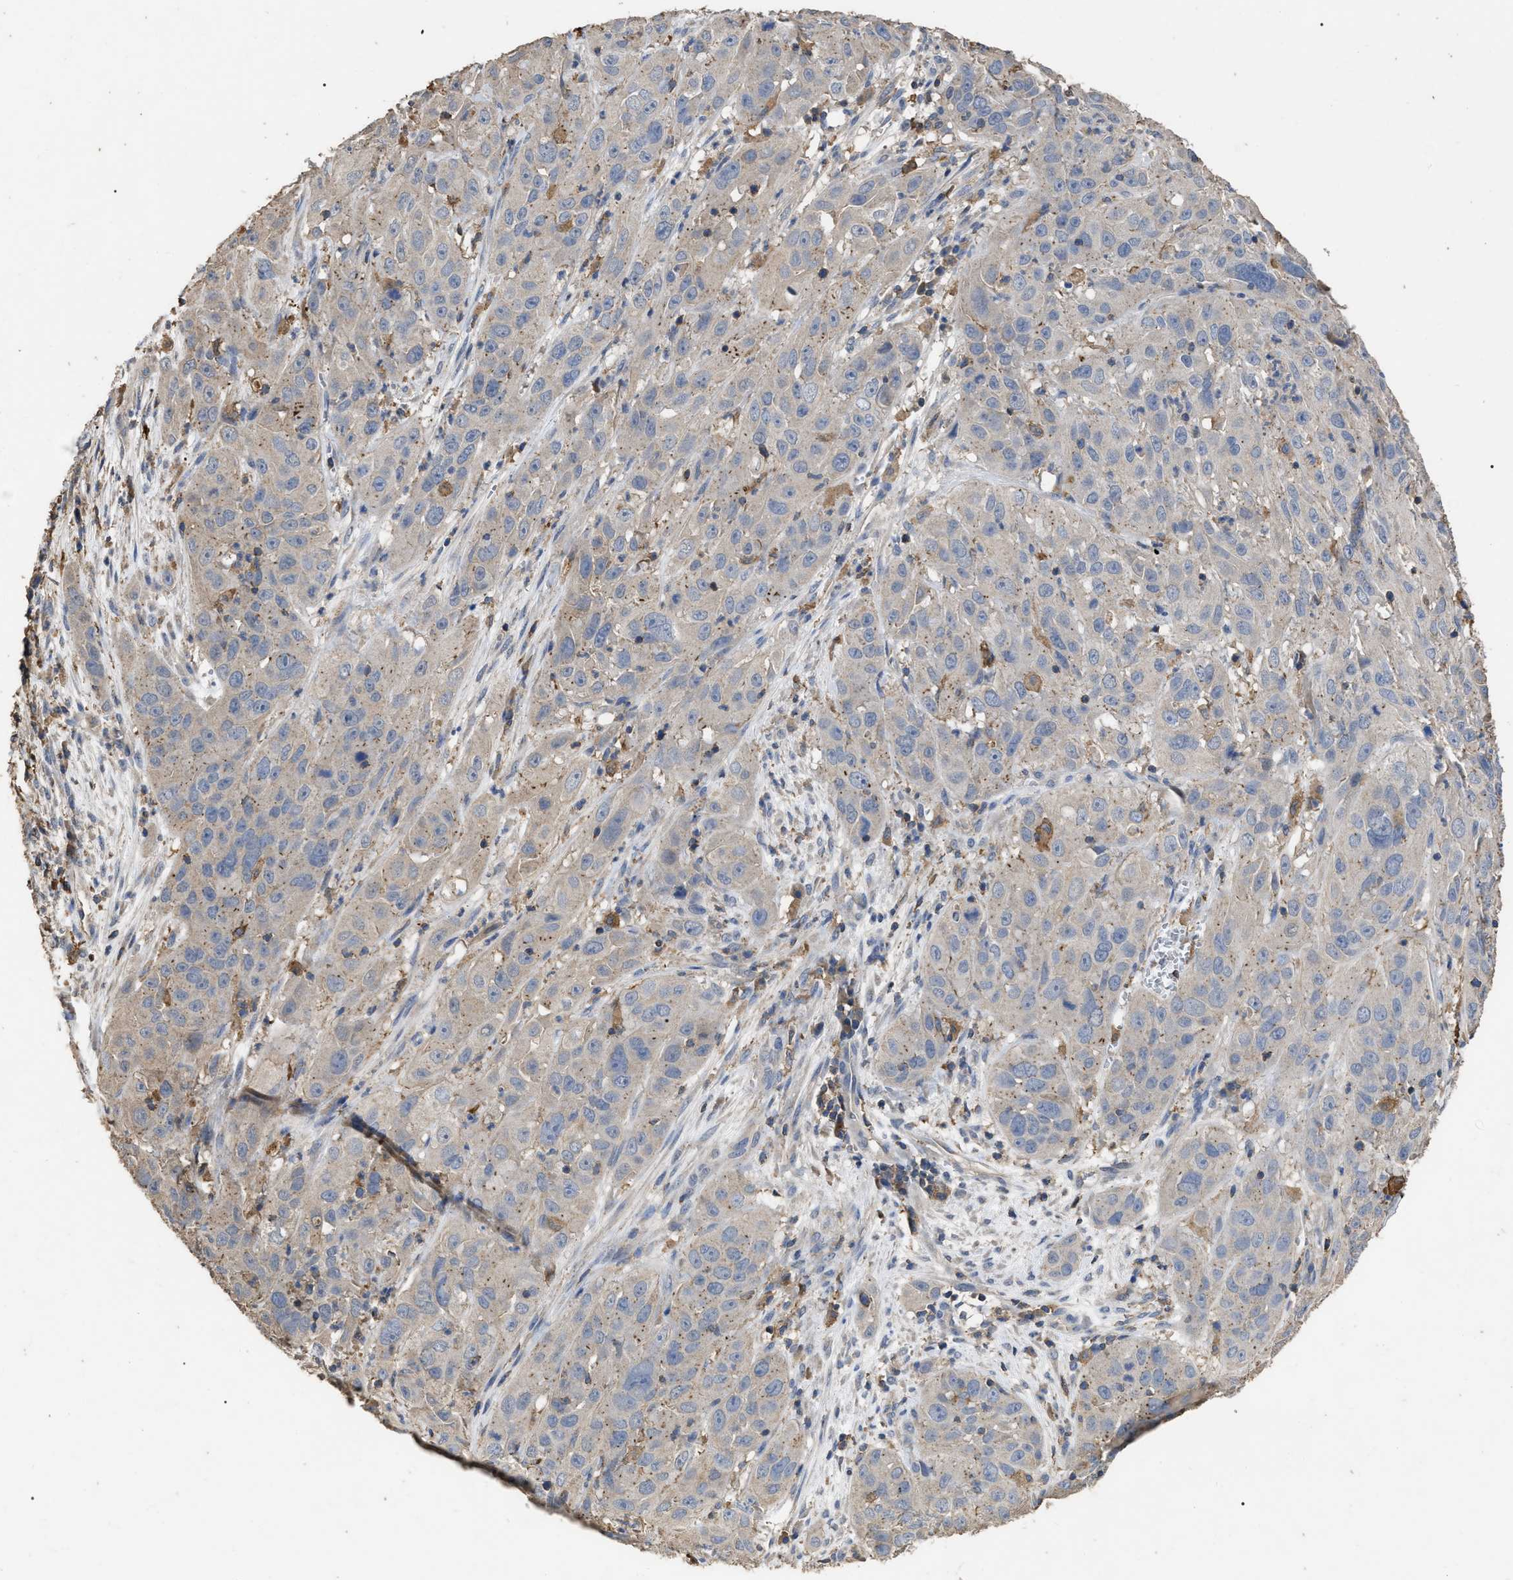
{"staining": {"intensity": "negative", "quantity": "none", "location": "none"}, "tissue": "cervical cancer", "cell_type": "Tumor cells", "image_type": "cancer", "snomed": [{"axis": "morphology", "description": "Squamous cell carcinoma, NOS"}, {"axis": "topography", "description": "Cervix"}], "caption": "Immunohistochemistry (IHC) histopathology image of human cervical squamous cell carcinoma stained for a protein (brown), which reveals no positivity in tumor cells.", "gene": "GPR179", "patient": {"sex": "female", "age": 32}}